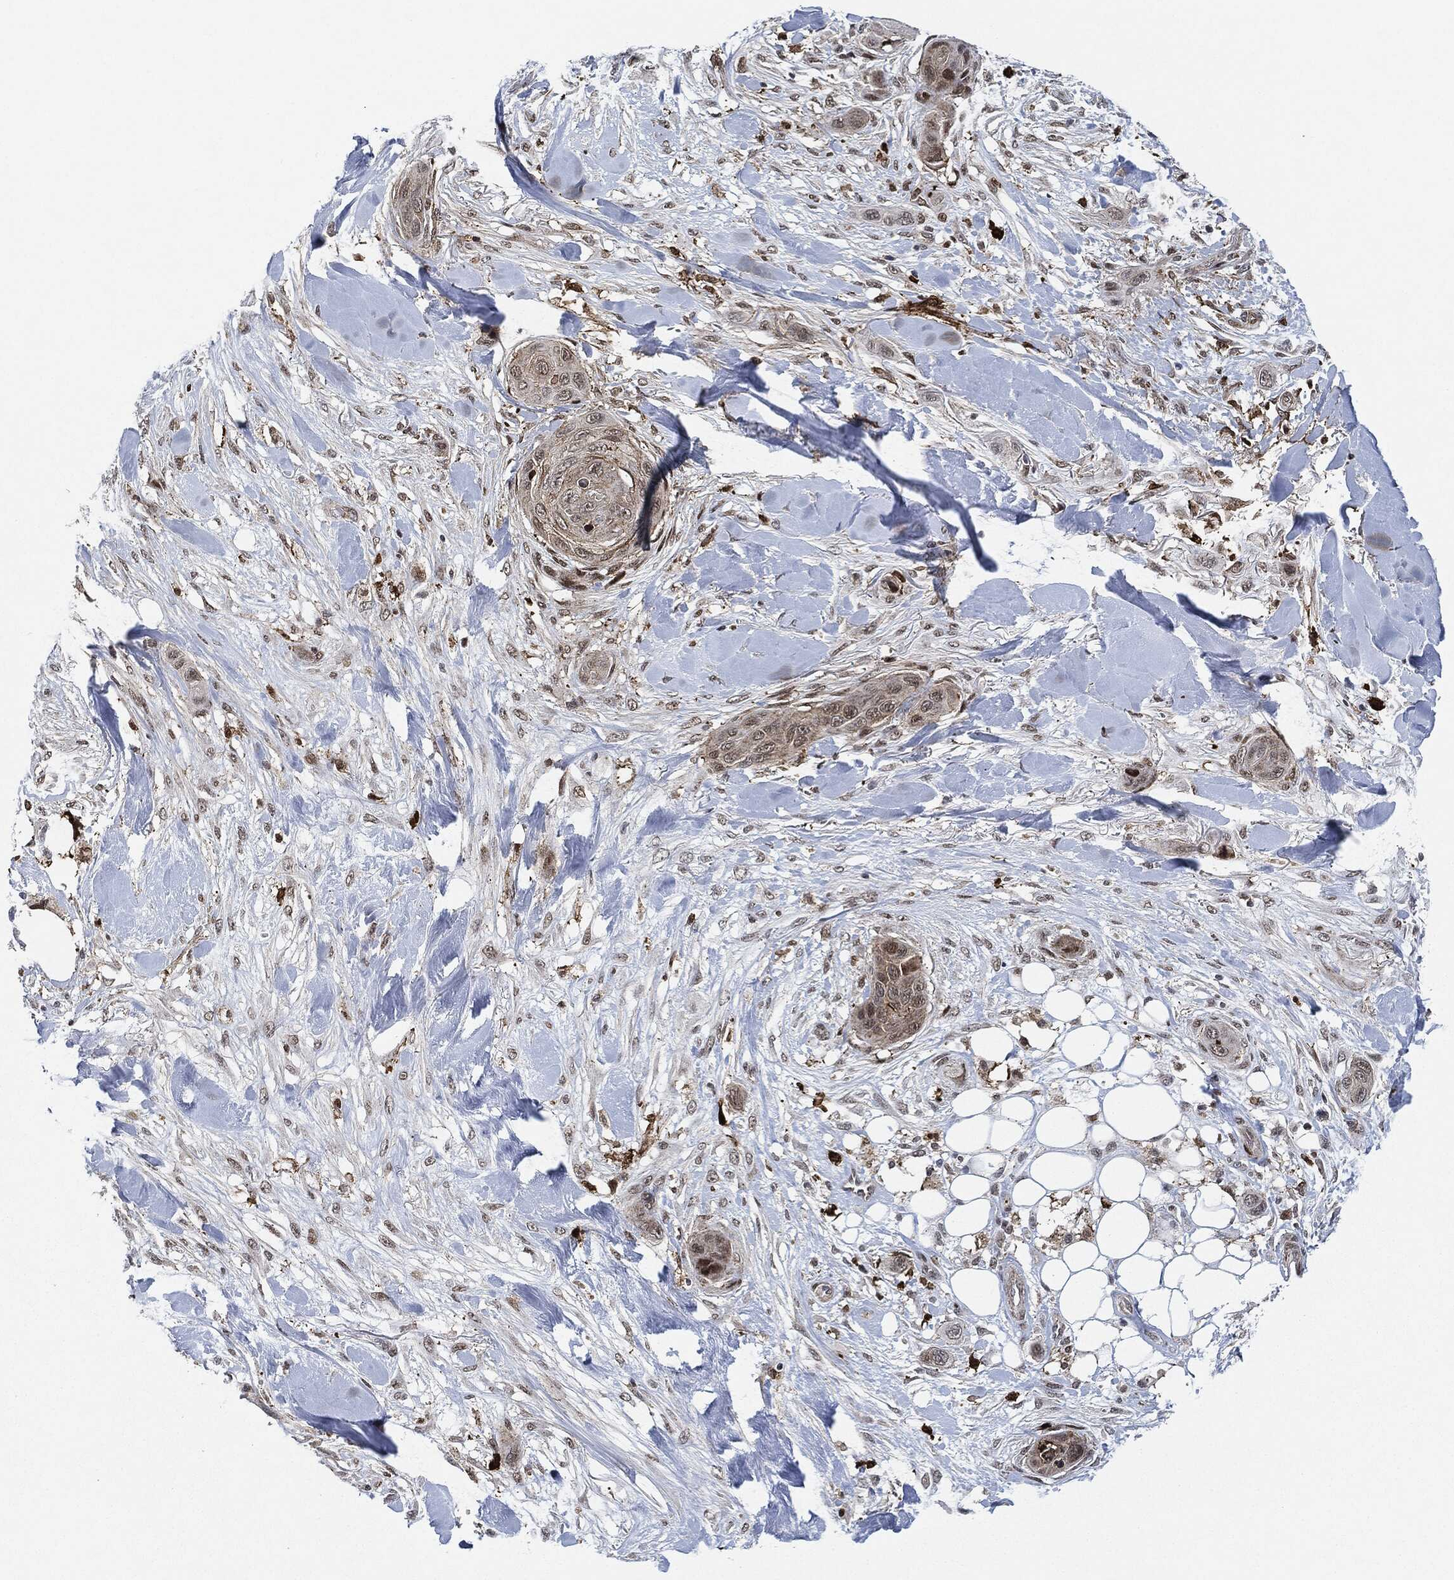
{"staining": {"intensity": "negative", "quantity": "none", "location": "none"}, "tissue": "skin cancer", "cell_type": "Tumor cells", "image_type": "cancer", "snomed": [{"axis": "morphology", "description": "Squamous cell carcinoma, NOS"}, {"axis": "topography", "description": "Skin"}], "caption": "Immunohistochemical staining of skin squamous cell carcinoma demonstrates no significant positivity in tumor cells.", "gene": "NANOS3", "patient": {"sex": "male", "age": 78}}